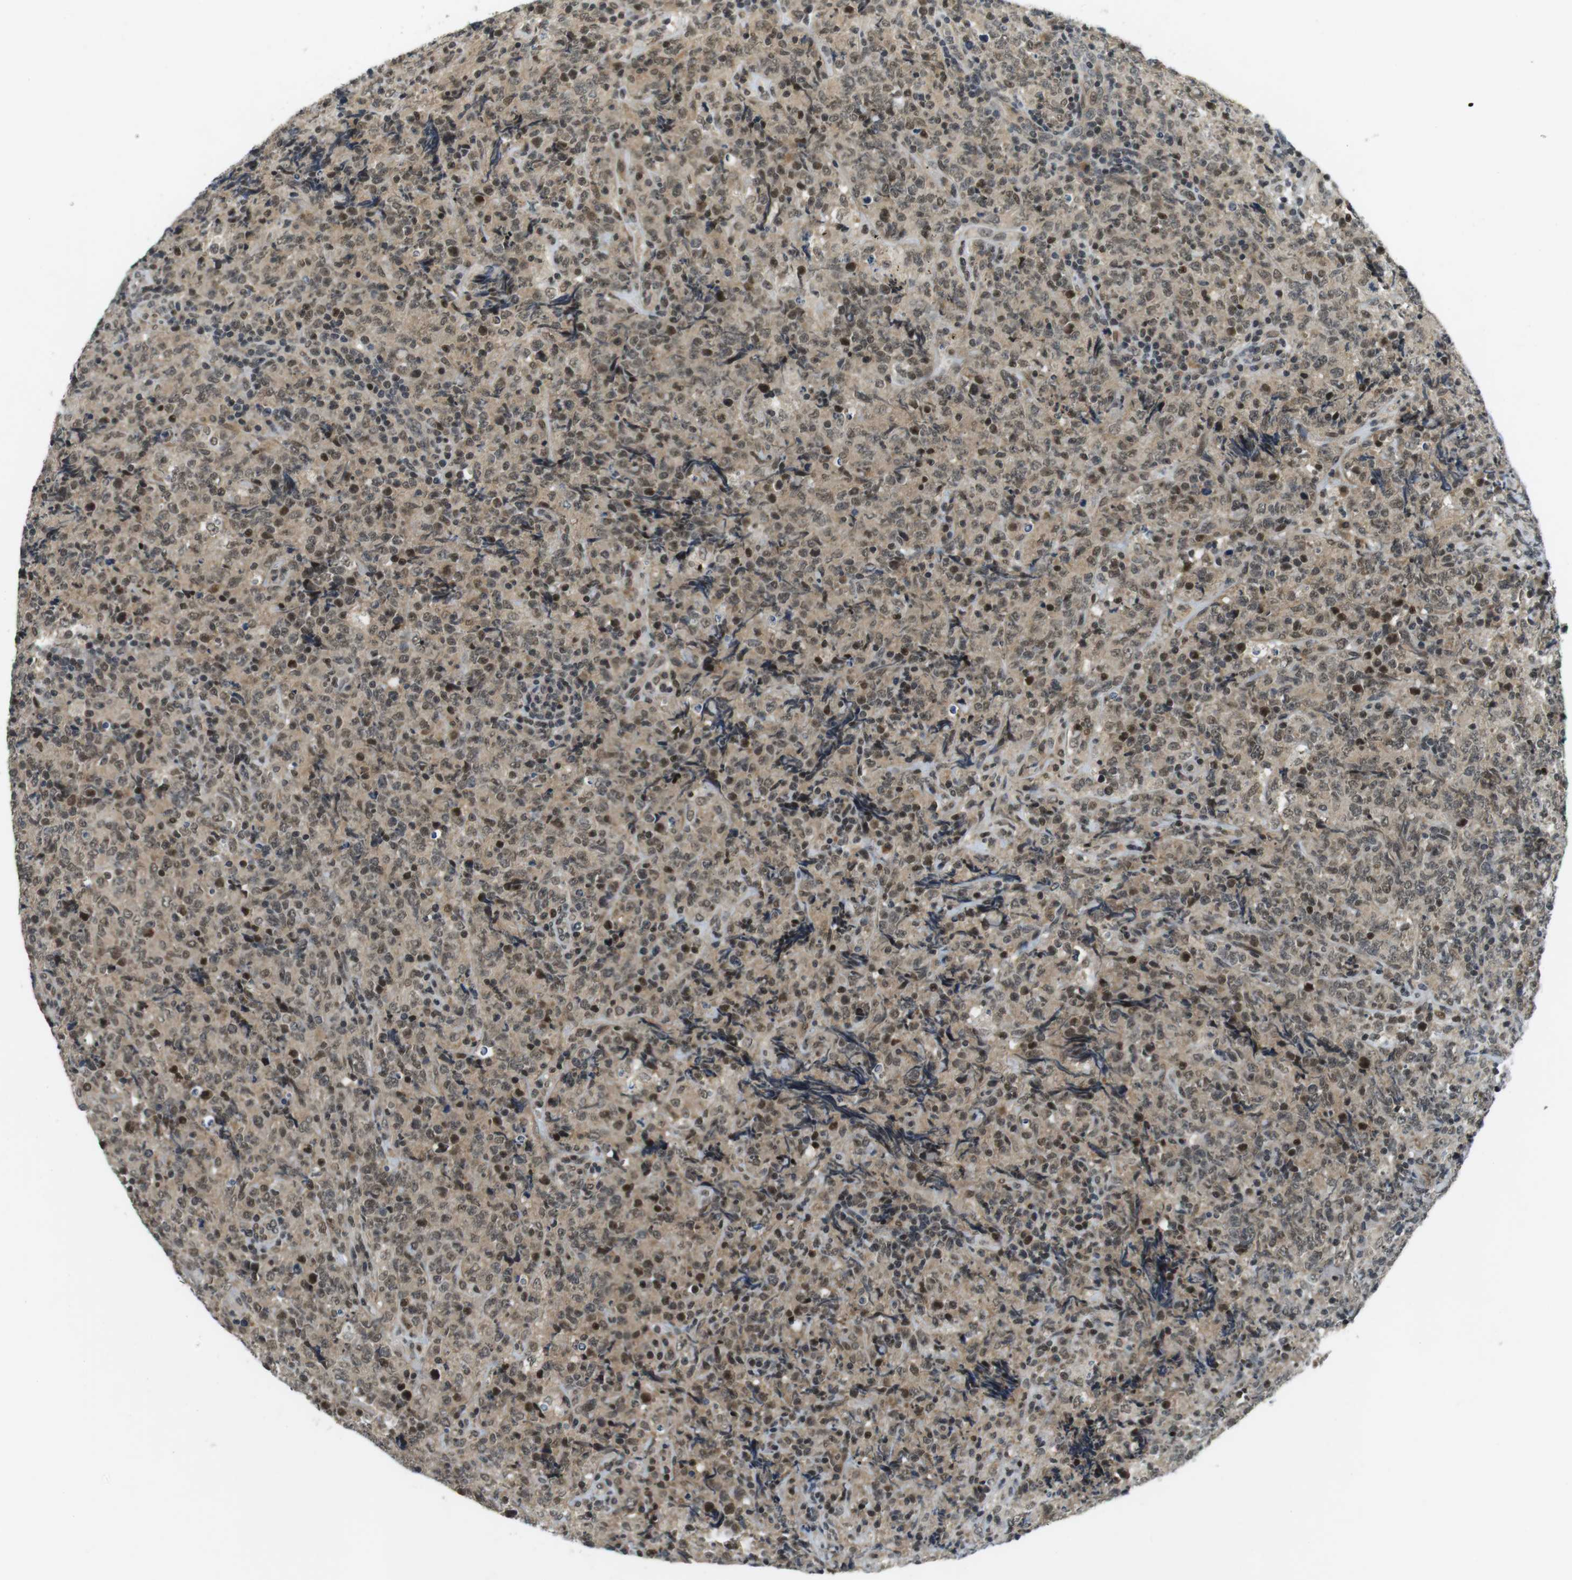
{"staining": {"intensity": "moderate", "quantity": ">75%", "location": "cytoplasmic/membranous,nuclear"}, "tissue": "lymphoma", "cell_type": "Tumor cells", "image_type": "cancer", "snomed": [{"axis": "morphology", "description": "Malignant lymphoma, non-Hodgkin's type, High grade"}, {"axis": "topography", "description": "Tonsil"}], "caption": "Immunohistochemistry image of neoplastic tissue: malignant lymphoma, non-Hodgkin's type (high-grade) stained using immunohistochemistry (IHC) exhibits medium levels of moderate protein expression localized specifically in the cytoplasmic/membranous and nuclear of tumor cells, appearing as a cytoplasmic/membranous and nuclear brown color.", "gene": "BRD4", "patient": {"sex": "female", "age": 36}}